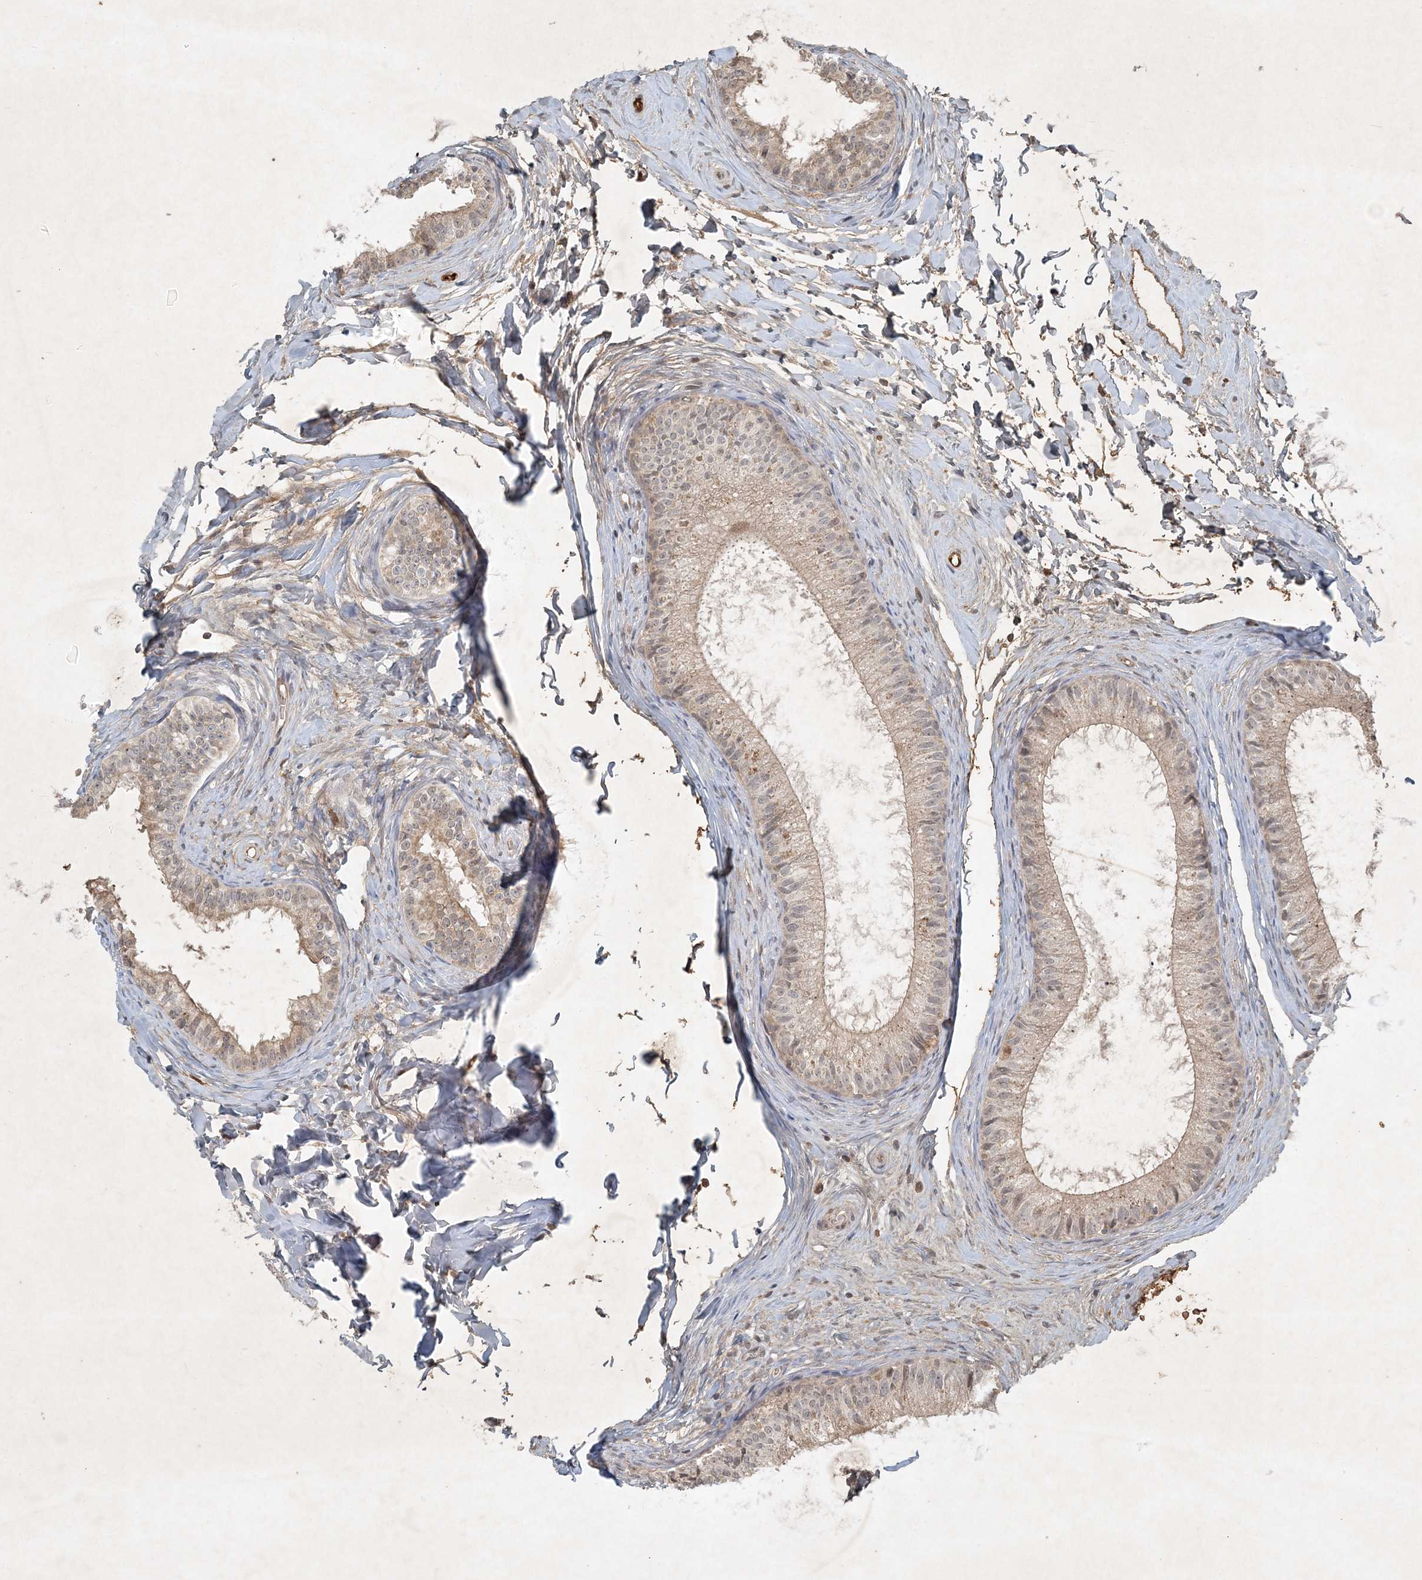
{"staining": {"intensity": "weak", "quantity": "25%-75%", "location": "cytoplasmic/membranous"}, "tissue": "epididymis", "cell_type": "Glandular cells", "image_type": "normal", "snomed": [{"axis": "morphology", "description": "Normal tissue, NOS"}, {"axis": "topography", "description": "Epididymis"}], "caption": "Approximately 25%-75% of glandular cells in benign human epididymis reveal weak cytoplasmic/membranous protein staining as visualized by brown immunohistochemical staining.", "gene": "TNFAIP6", "patient": {"sex": "male", "age": 34}}